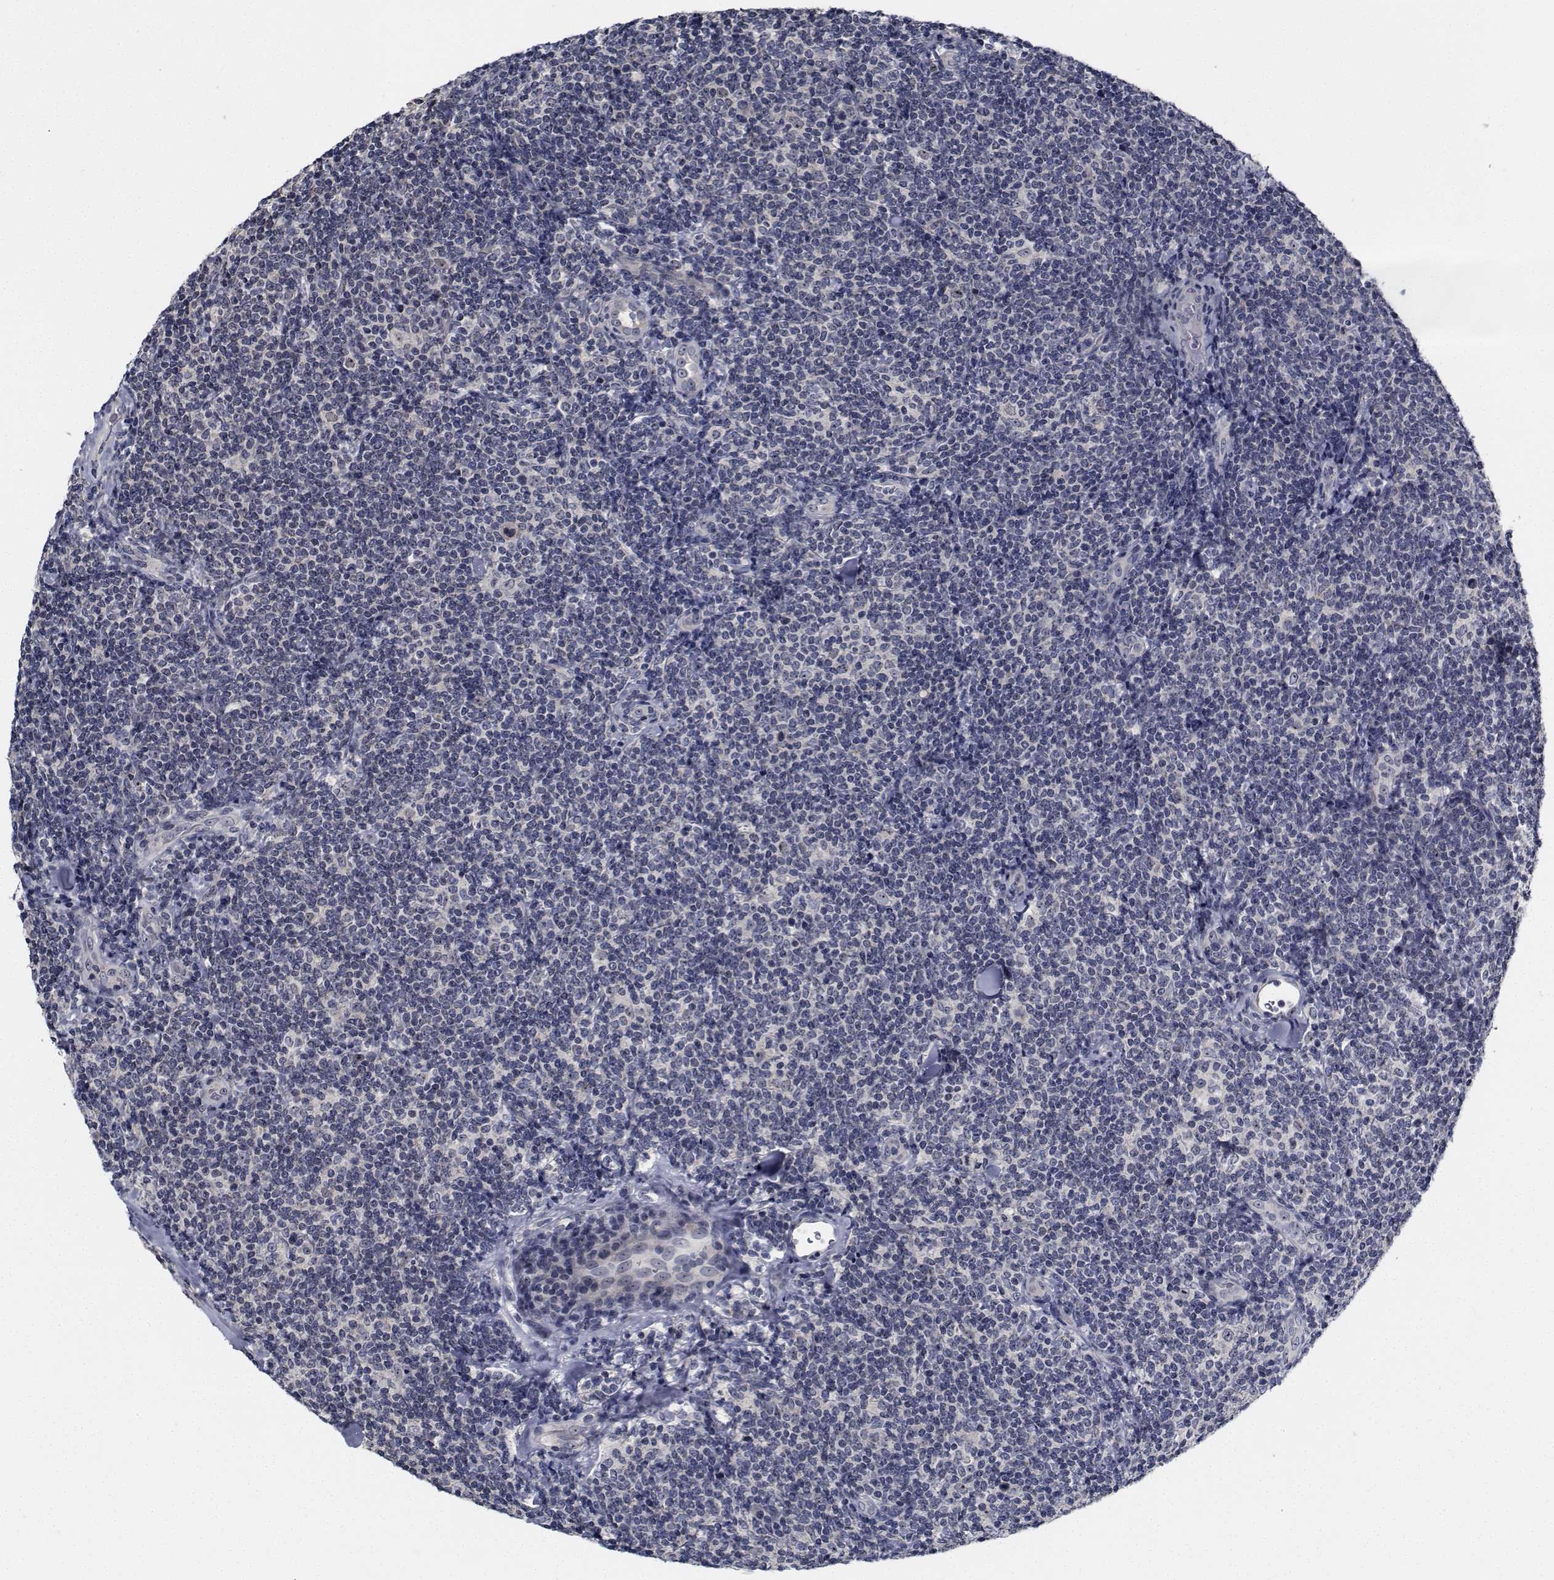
{"staining": {"intensity": "negative", "quantity": "none", "location": "none"}, "tissue": "lymphoma", "cell_type": "Tumor cells", "image_type": "cancer", "snomed": [{"axis": "morphology", "description": "Malignant lymphoma, non-Hodgkin's type, Low grade"}, {"axis": "topography", "description": "Lymph node"}], "caption": "Immunohistochemical staining of human lymphoma shows no significant positivity in tumor cells.", "gene": "NVL", "patient": {"sex": "female", "age": 56}}